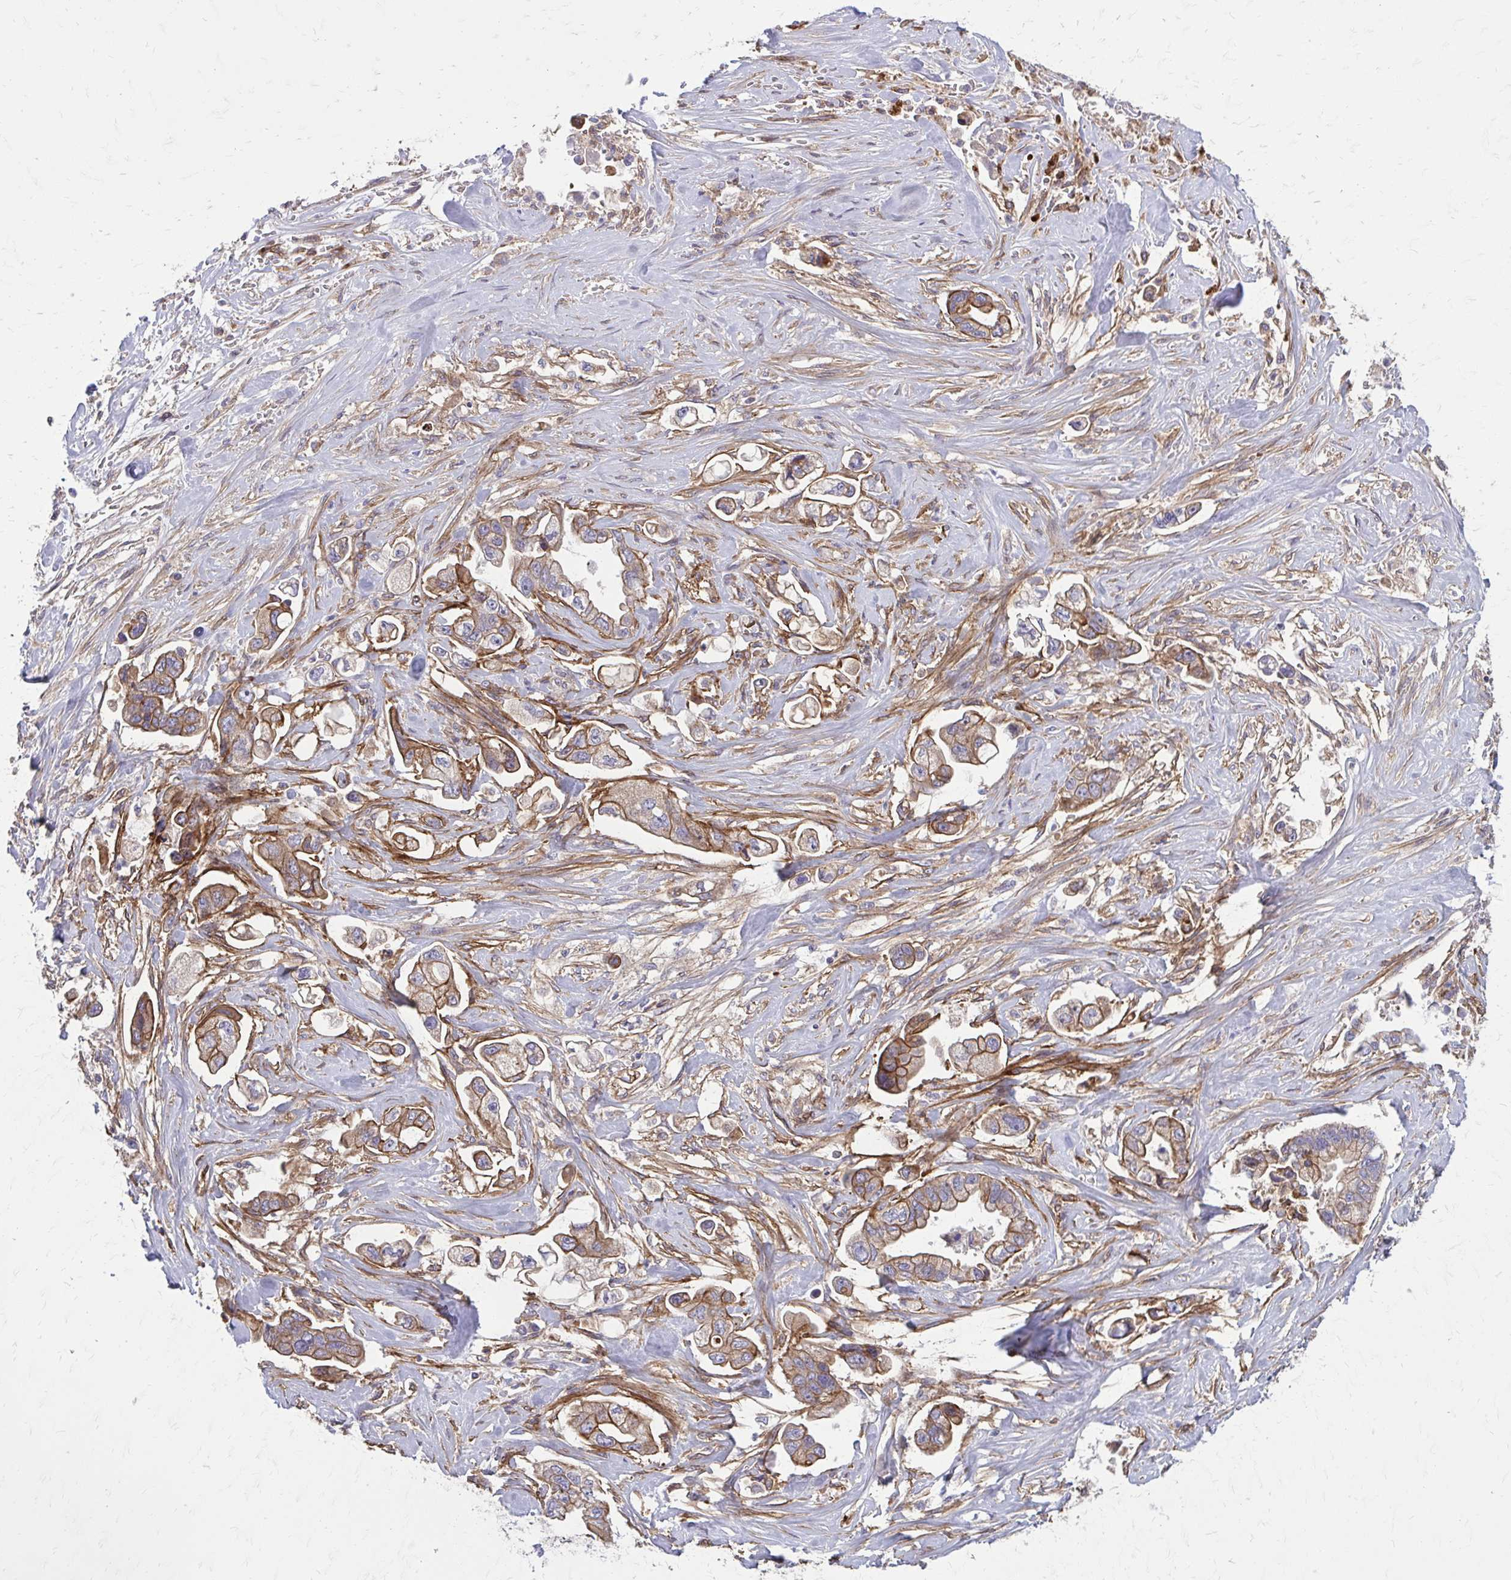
{"staining": {"intensity": "strong", "quantity": "25%-75%", "location": "cytoplasmic/membranous"}, "tissue": "stomach cancer", "cell_type": "Tumor cells", "image_type": "cancer", "snomed": [{"axis": "morphology", "description": "Adenocarcinoma, NOS"}, {"axis": "topography", "description": "Stomach"}], "caption": "Protein analysis of stomach cancer tissue exhibits strong cytoplasmic/membranous staining in approximately 25%-75% of tumor cells.", "gene": "FAP", "patient": {"sex": "male", "age": 62}}